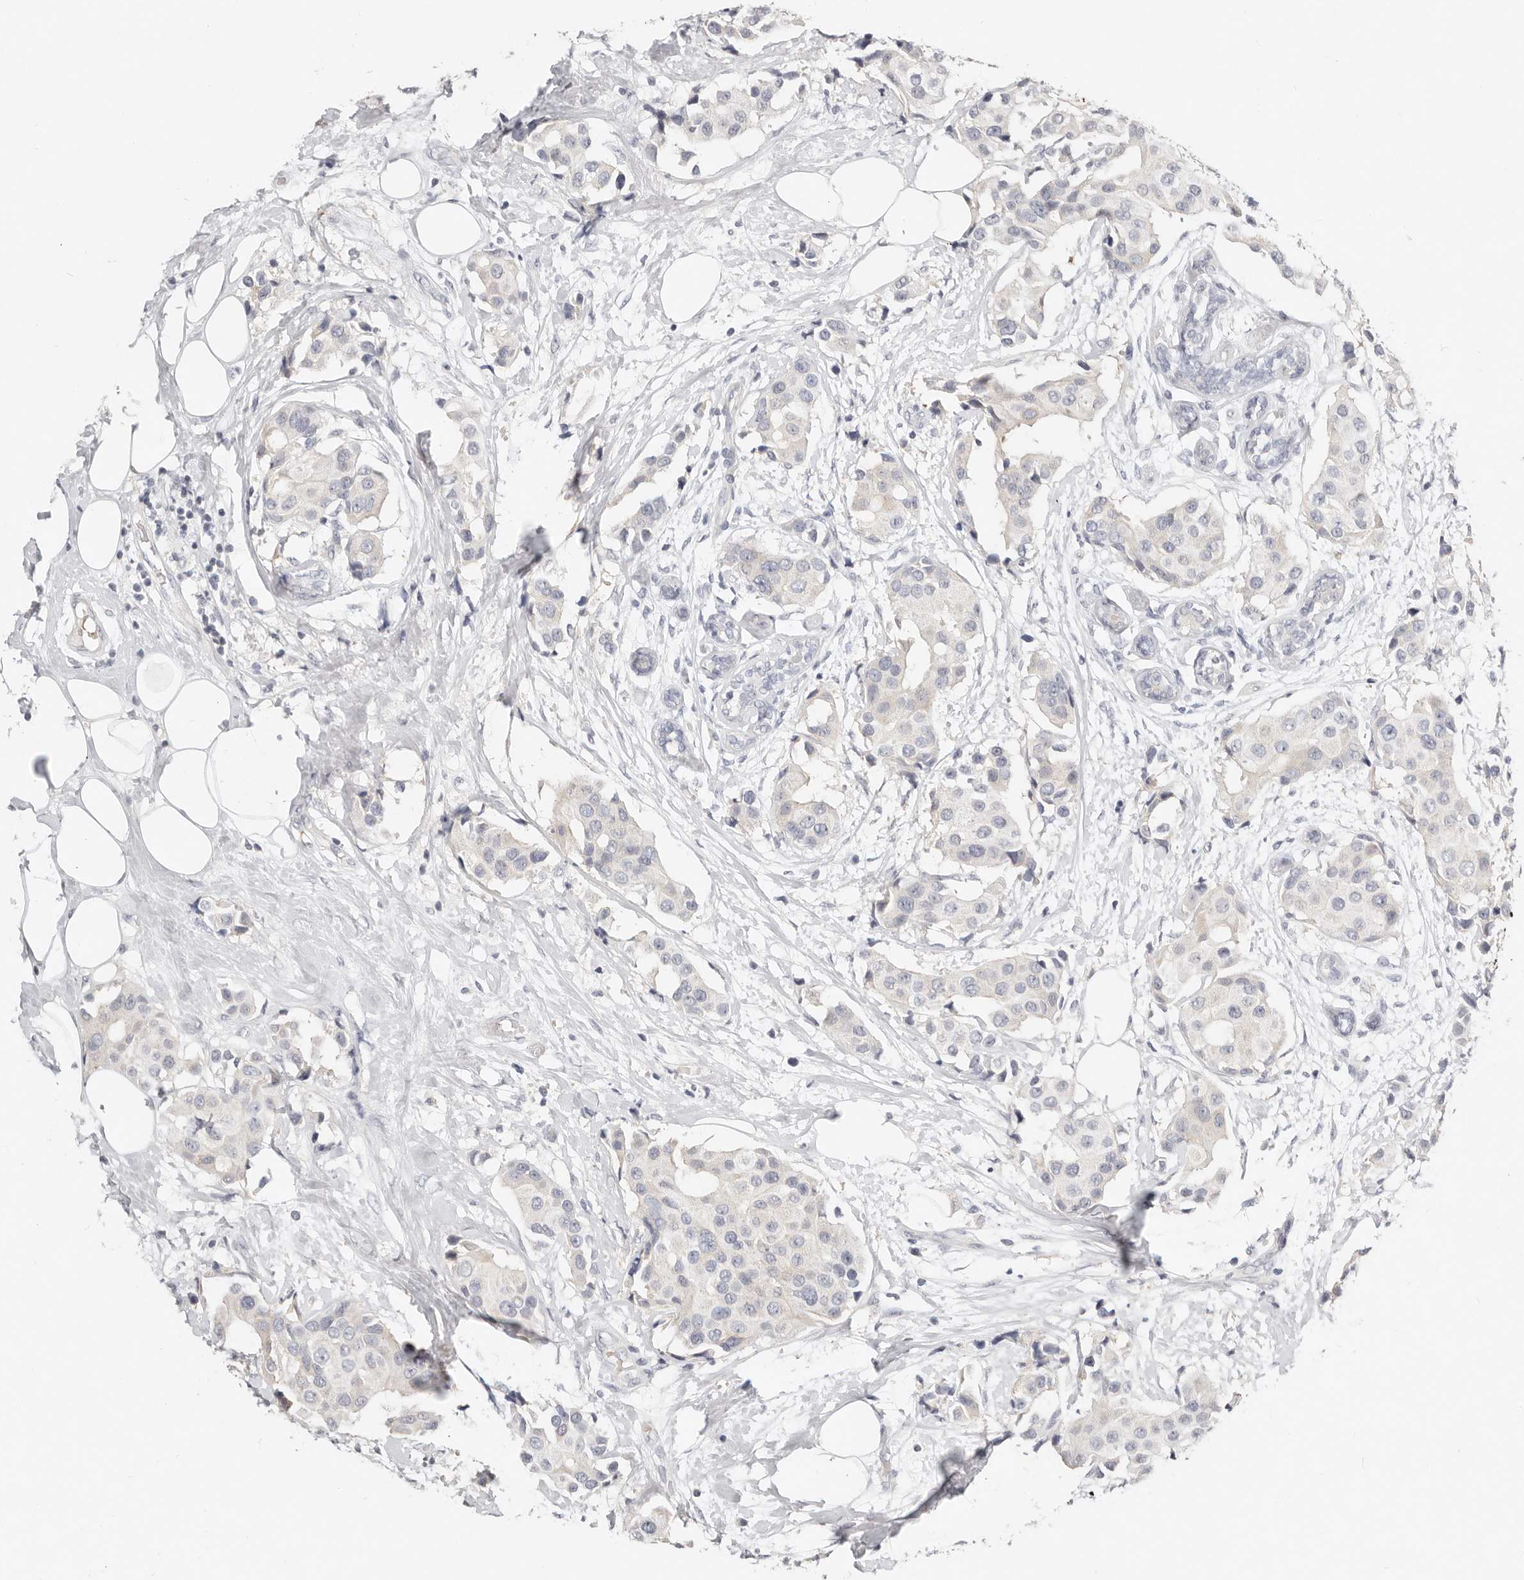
{"staining": {"intensity": "negative", "quantity": "none", "location": "none"}, "tissue": "breast cancer", "cell_type": "Tumor cells", "image_type": "cancer", "snomed": [{"axis": "morphology", "description": "Normal tissue, NOS"}, {"axis": "morphology", "description": "Duct carcinoma"}, {"axis": "topography", "description": "Breast"}], "caption": "Infiltrating ductal carcinoma (breast) stained for a protein using immunohistochemistry (IHC) displays no staining tumor cells.", "gene": "TMEM63B", "patient": {"sex": "female", "age": 39}}